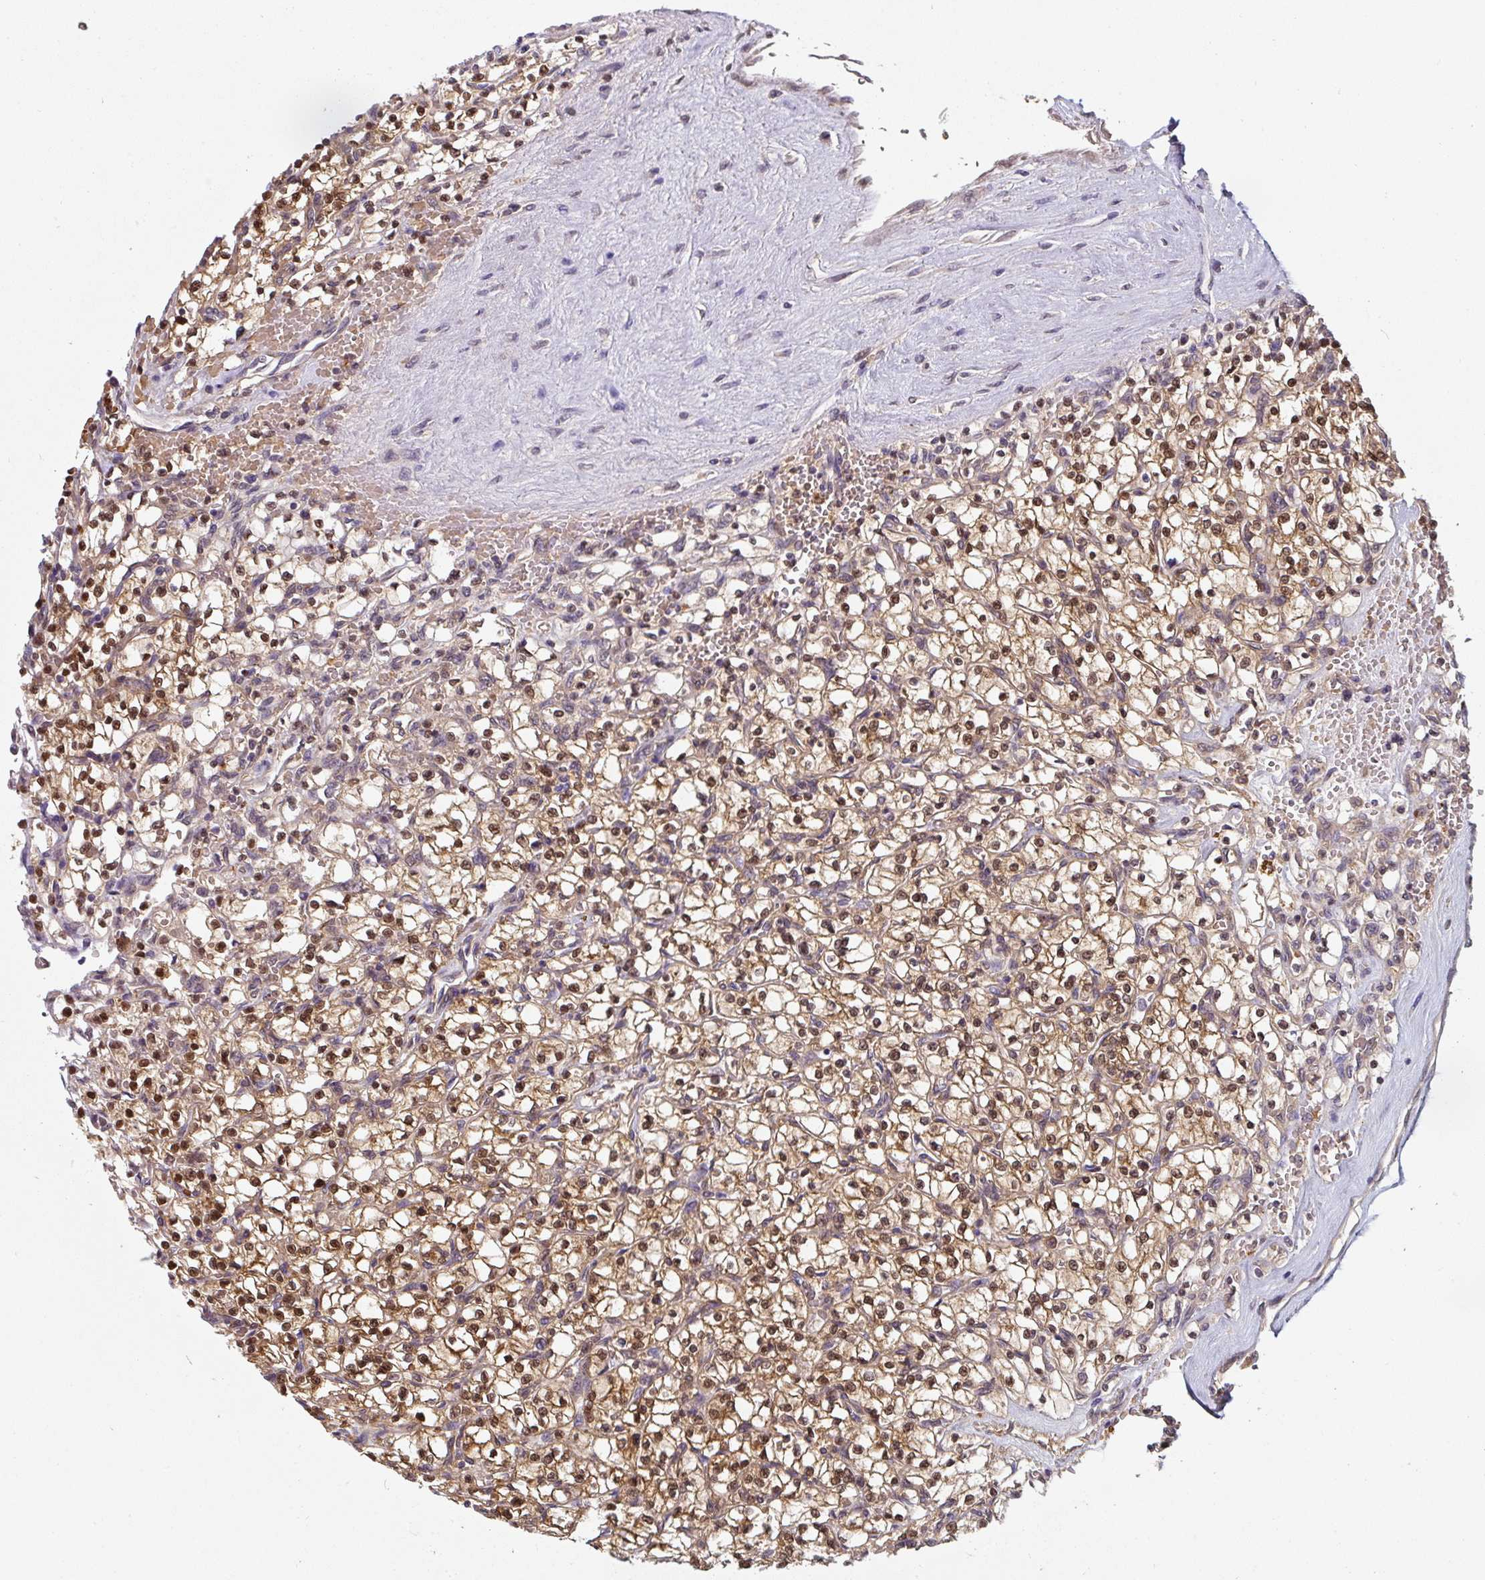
{"staining": {"intensity": "moderate", "quantity": ">75%", "location": "cytoplasmic/membranous,nuclear"}, "tissue": "renal cancer", "cell_type": "Tumor cells", "image_type": "cancer", "snomed": [{"axis": "morphology", "description": "Adenocarcinoma, NOS"}, {"axis": "topography", "description": "Kidney"}], "caption": "Adenocarcinoma (renal) stained with a brown dye displays moderate cytoplasmic/membranous and nuclear positive expression in about >75% of tumor cells.", "gene": "ST13", "patient": {"sex": "female", "age": 64}}